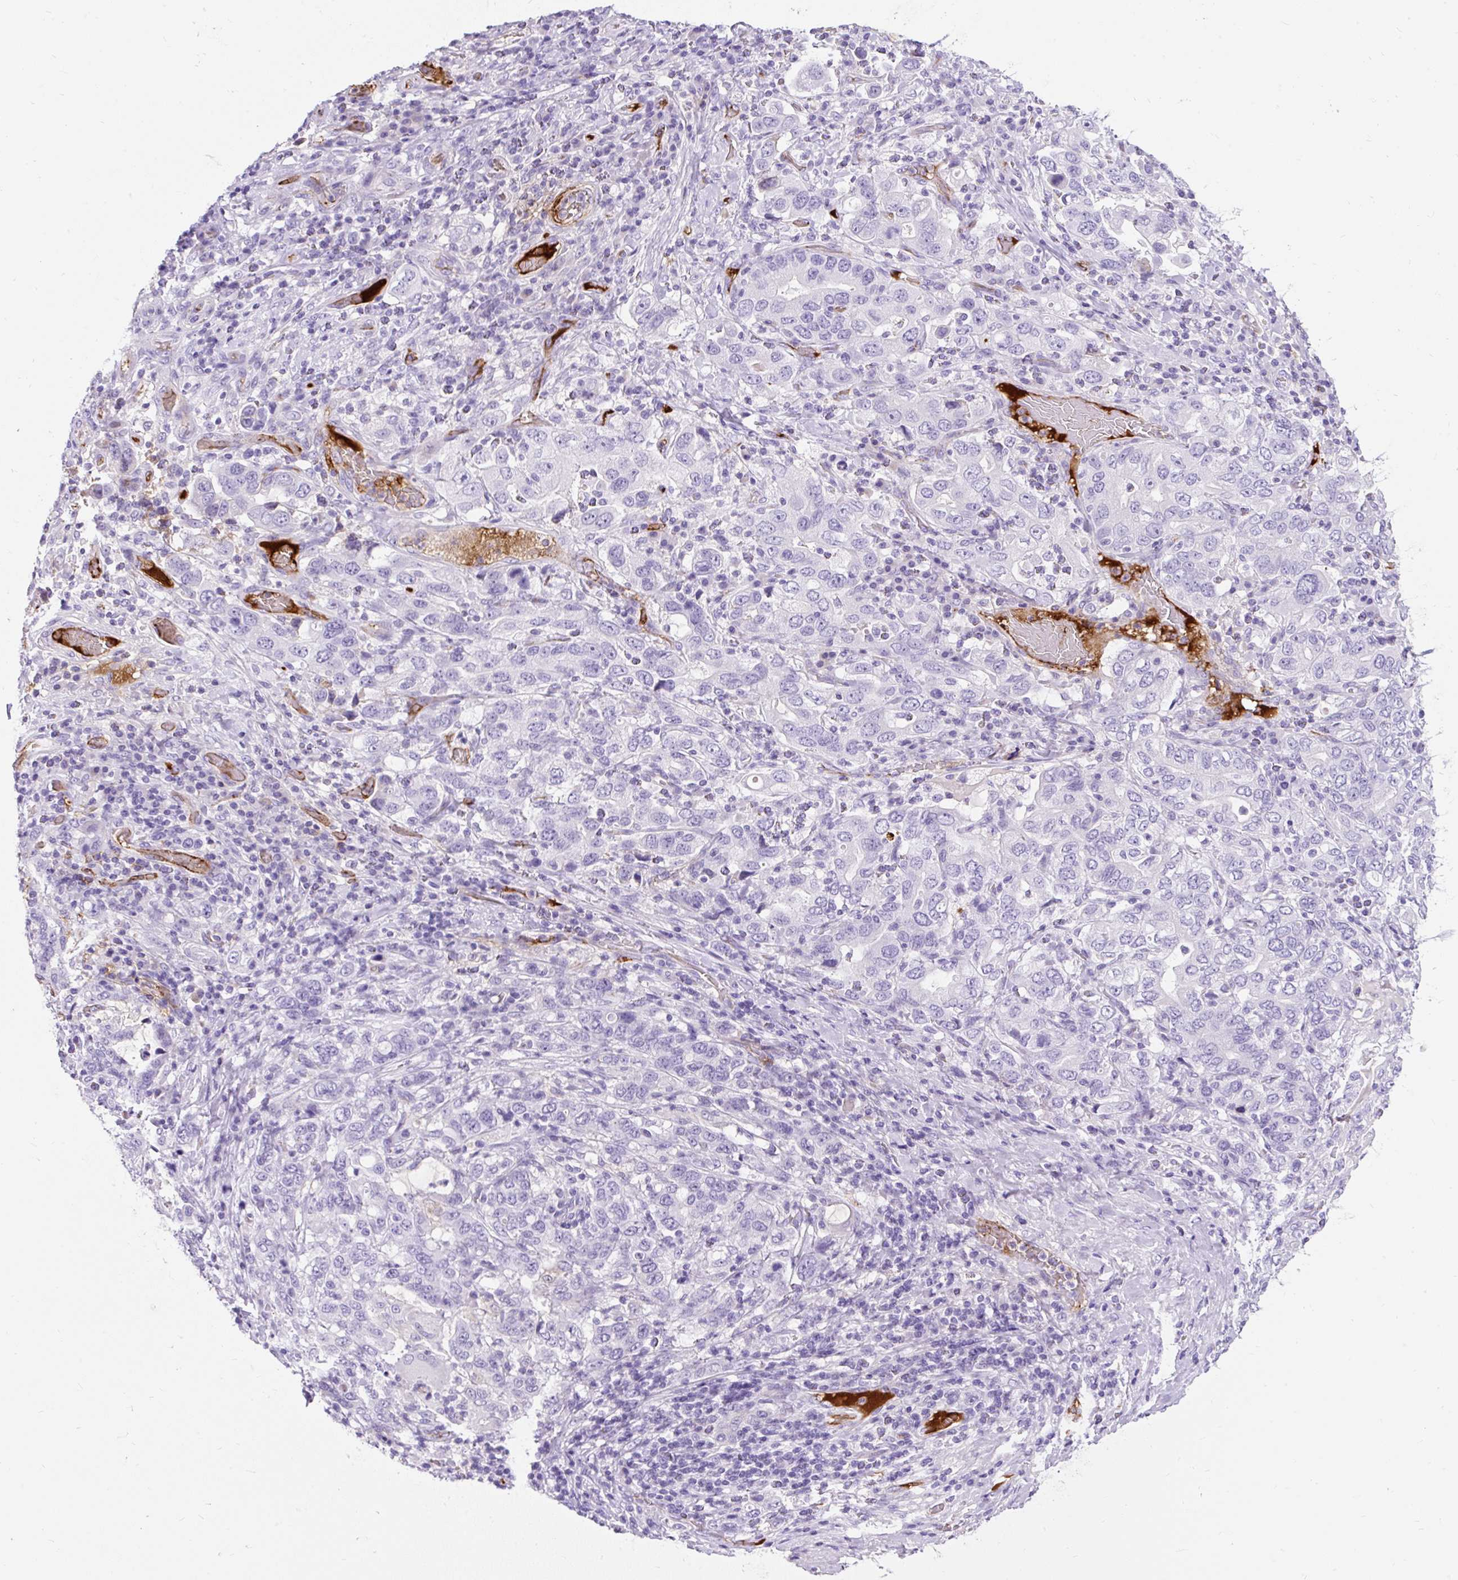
{"staining": {"intensity": "negative", "quantity": "none", "location": "none"}, "tissue": "stomach cancer", "cell_type": "Tumor cells", "image_type": "cancer", "snomed": [{"axis": "morphology", "description": "Adenocarcinoma, NOS"}, {"axis": "topography", "description": "Stomach, upper"}, {"axis": "topography", "description": "Stomach"}], "caption": "Immunohistochemical staining of human adenocarcinoma (stomach) exhibits no significant staining in tumor cells.", "gene": "APOC4-APOC2", "patient": {"sex": "male", "age": 62}}